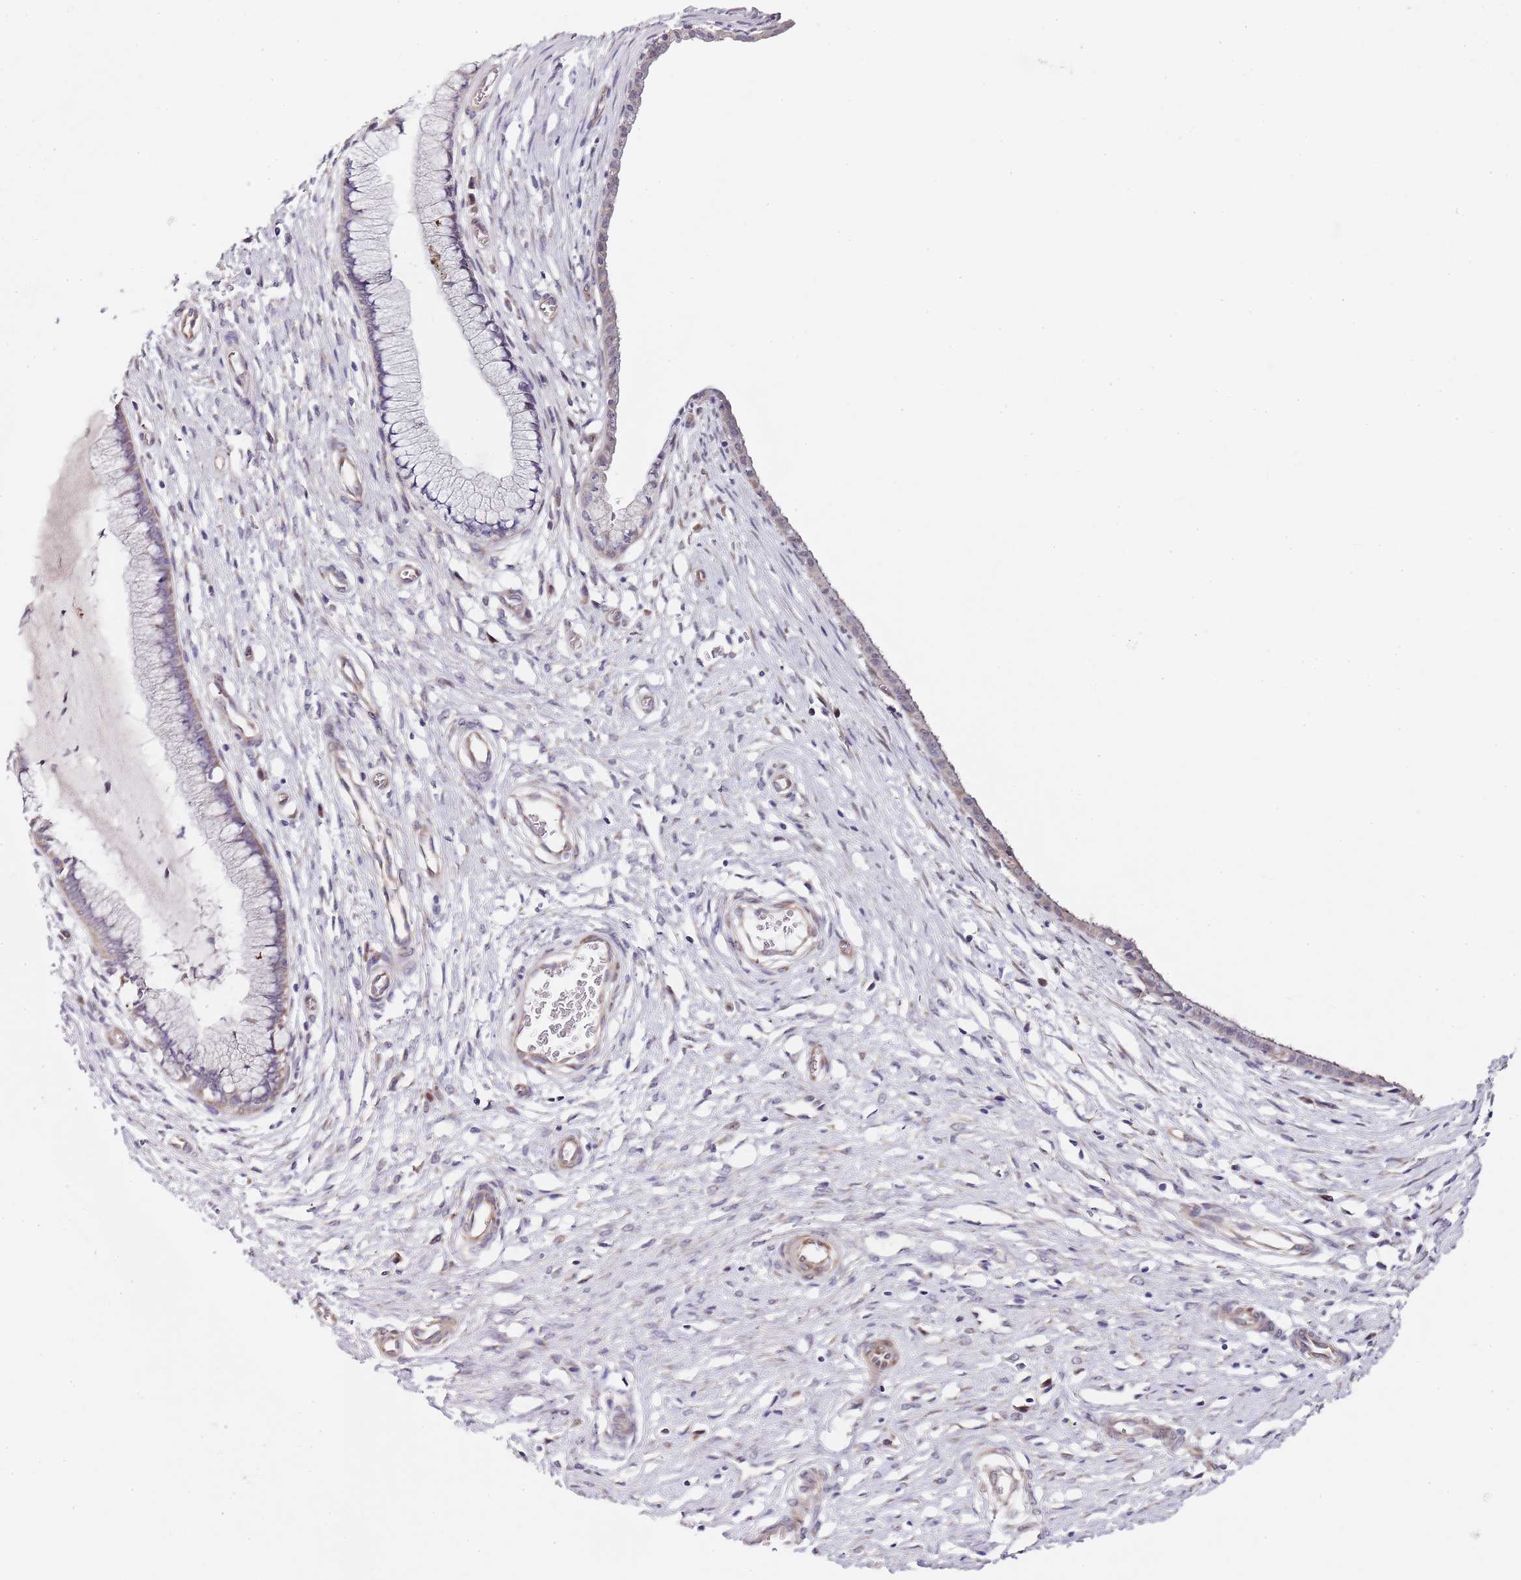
{"staining": {"intensity": "moderate", "quantity": "<25%", "location": "cytoplasmic/membranous"}, "tissue": "cervix", "cell_type": "Glandular cells", "image_type": "normal", "snomed": [{"axis": "morphology", "description": "Normal tissue, NOS"}, {"axis": "topography", "description": "Cervix"}], "caption": "A high-resolution photomicrograph shows IHC staining of benign cervix, which reveals moderate cytoplasmic/membranous expression in approximately <25% of glandular cells. Using DAB (brown) and hematoxylin (blue) stains, captured at high magnification using brightfield microscopy.", "gene": "TBC1D9", "patient": {"sex": "female", "age": 55}}